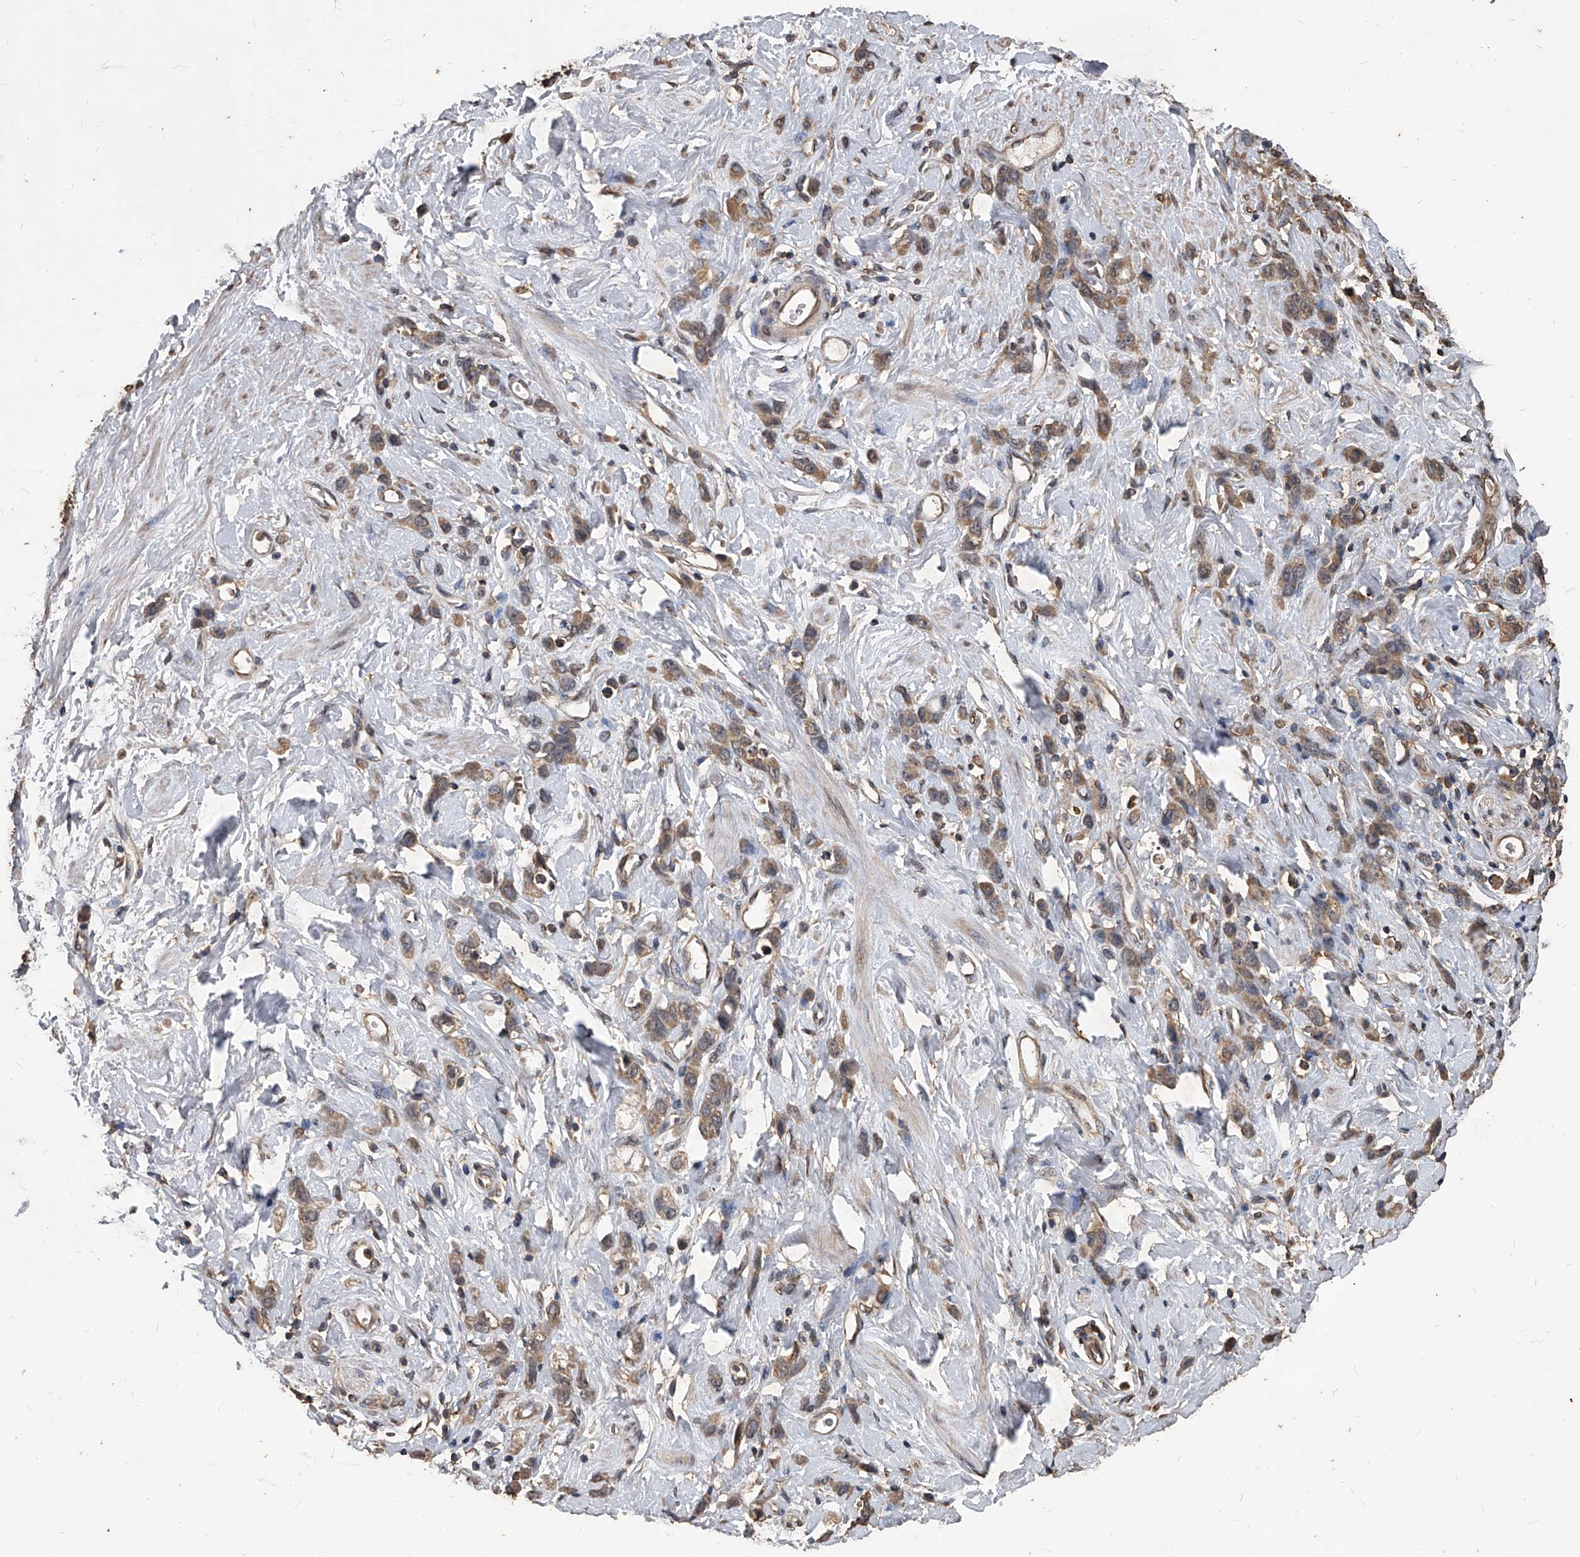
{"staining": {"intensity": "weak", "quantity": ">75%", "location": "cytoplasmic/membranous"}, "tissue": "stomach cancer", "cell_type": "Tumor cells", "image_type": "cancer", "snomed": [{"axis": "morphology", "description": "Normal tissue, NOS"}, {"axis": "morphology", "description": "Adenocarcinoma, NOS"}, {"axis": "topography", "description": "Stomach"}], "caption": "Adenocarcinoma (stomach) stained with IHC displays weak cytoplasmic/membranous positivity in approximately >75% of tumor cells.", "gene": "FBXL4", "patient": {"sex": "male", "age": 82}}